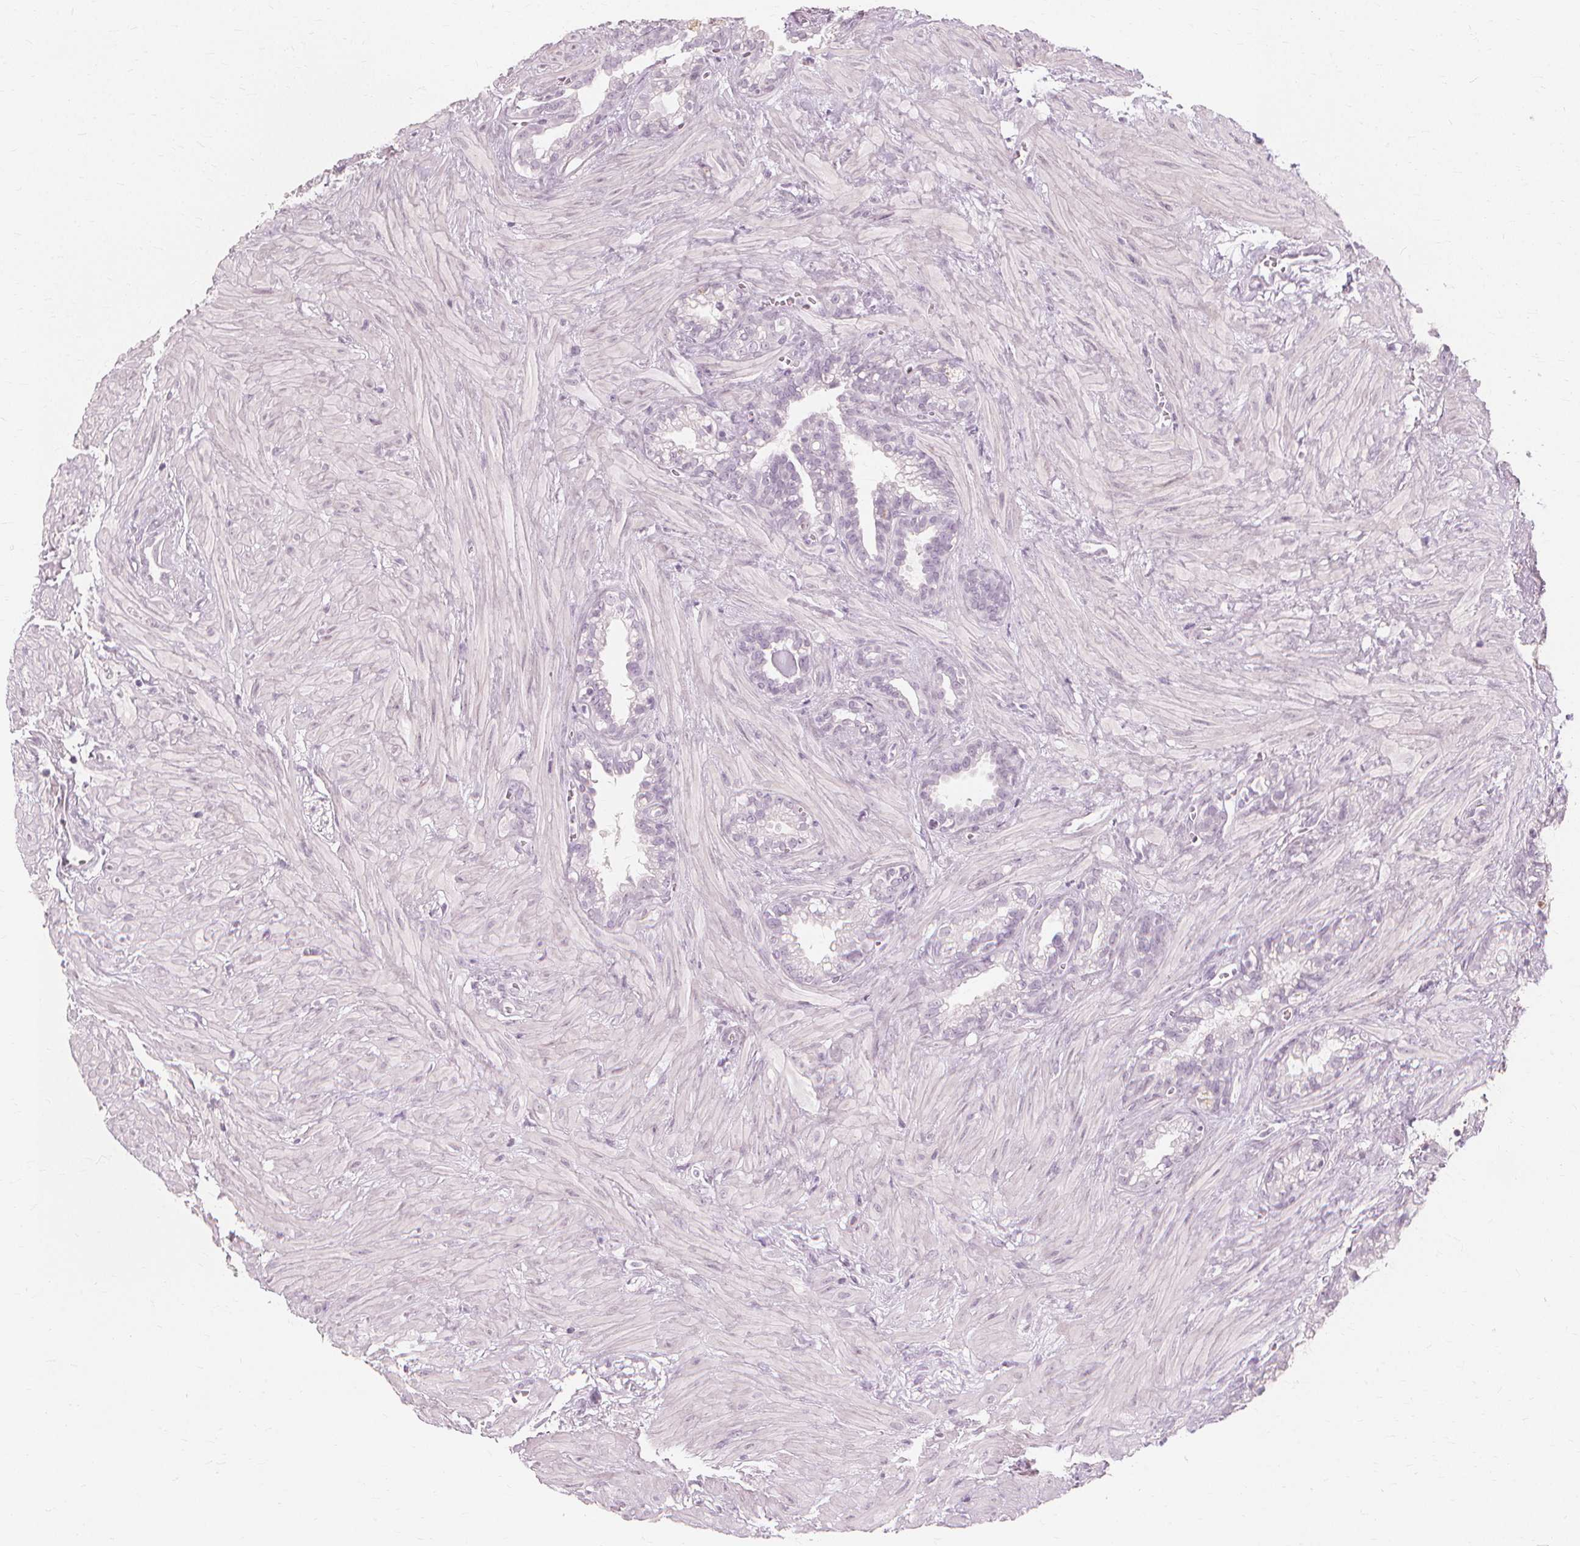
{"staining": {"intensity": "negative", "quantity": "none", "location": "none"}, "tissue": "seminal vesicle", "cell_type": "Glandular cells", "image_type": "normal", "snomed": [{"axis": "morphology", "description": "Normal tissue, NOS"}, {"axis": "topography", "description": "Seminal veicle"}], "caption": "IHC photomicrograph of normal human seminal vesicle stained for a protein (brown), which reveals no positivity in glandular cells. The staining is performed using DAB (3,3'-diaminobenzidine) brown chromogen with nuclei counter-stained in using hematoxylin.", "gene": "NXPE1", "patient": {"sex": "male", "age": 76}}